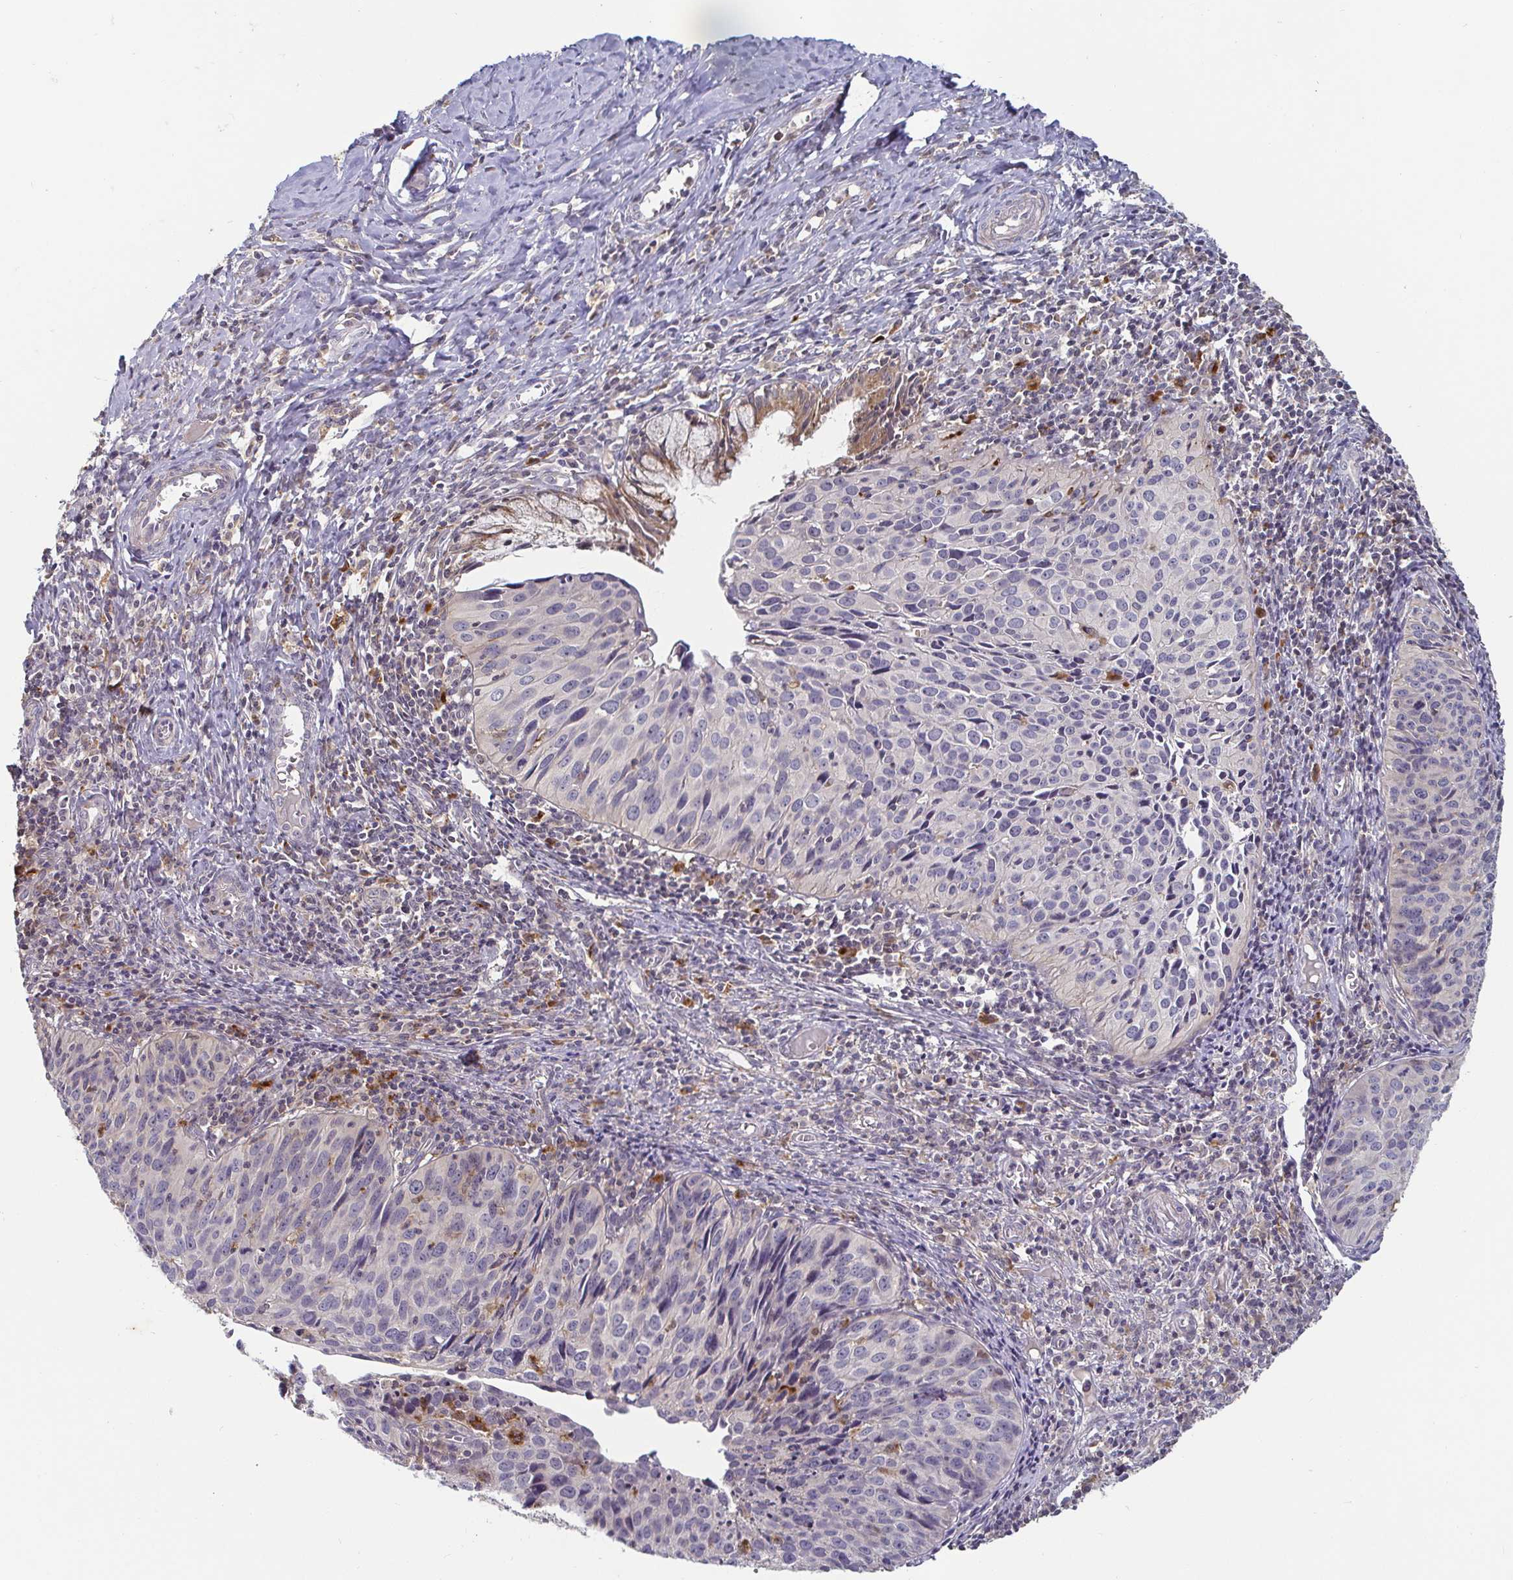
{"staining": {"intensity": "negative", "quantity": "none", "location": "none"}, "tissue": "cervical cancer", "cell_type": "Tumor cells", "image_type": "cancer", "snomed": [{"axis": "morphology", "description": "Squamous cell carcinoma, NOS"}, {"axis": "topography", "description": "Cervix"}], "caption": "This is an immunohistochemistry photomicrograph of human cervical squamous cell carcinoma. There is no positivity in tumor cells.", "gene": "CDH18", "patient": {"sex": "female", "age": 31}}